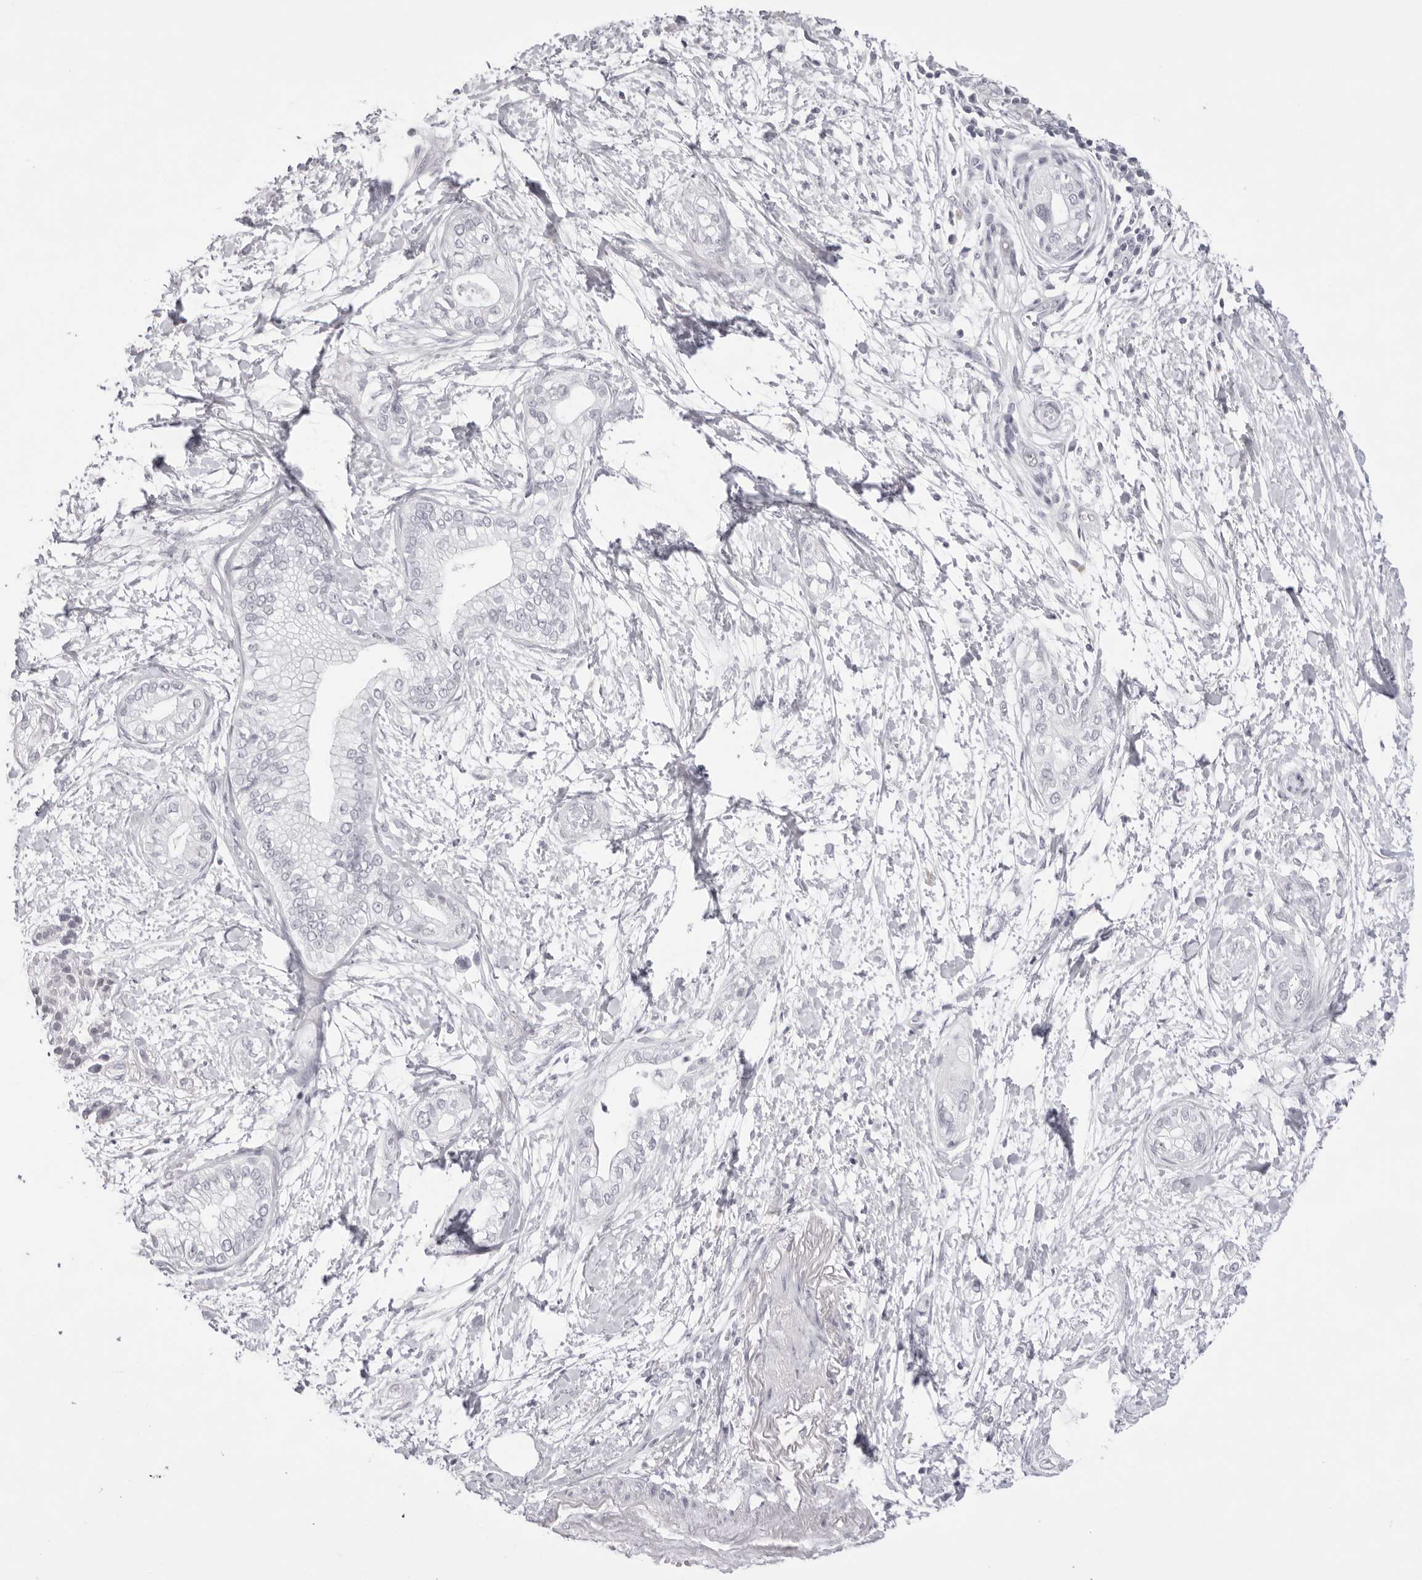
{"staining": {"intensity": "negative", "quantity": "none", "location": "none"}, "tissue": "pancreatic cancer", "cell_type": "Tumor cells", "image_type": "cancer", "snomed": [{"axis": "morphology", "description": "Adenocarcinoma, NOS"}, {"axis": "topography", "description": "Pancreas"}], "caption": "Tumor cells show no significant positivity in pancreatic cancer (adenocarcinoma).", "gene": "KLK12", "patient": {"sex": "male", "age": 68}}